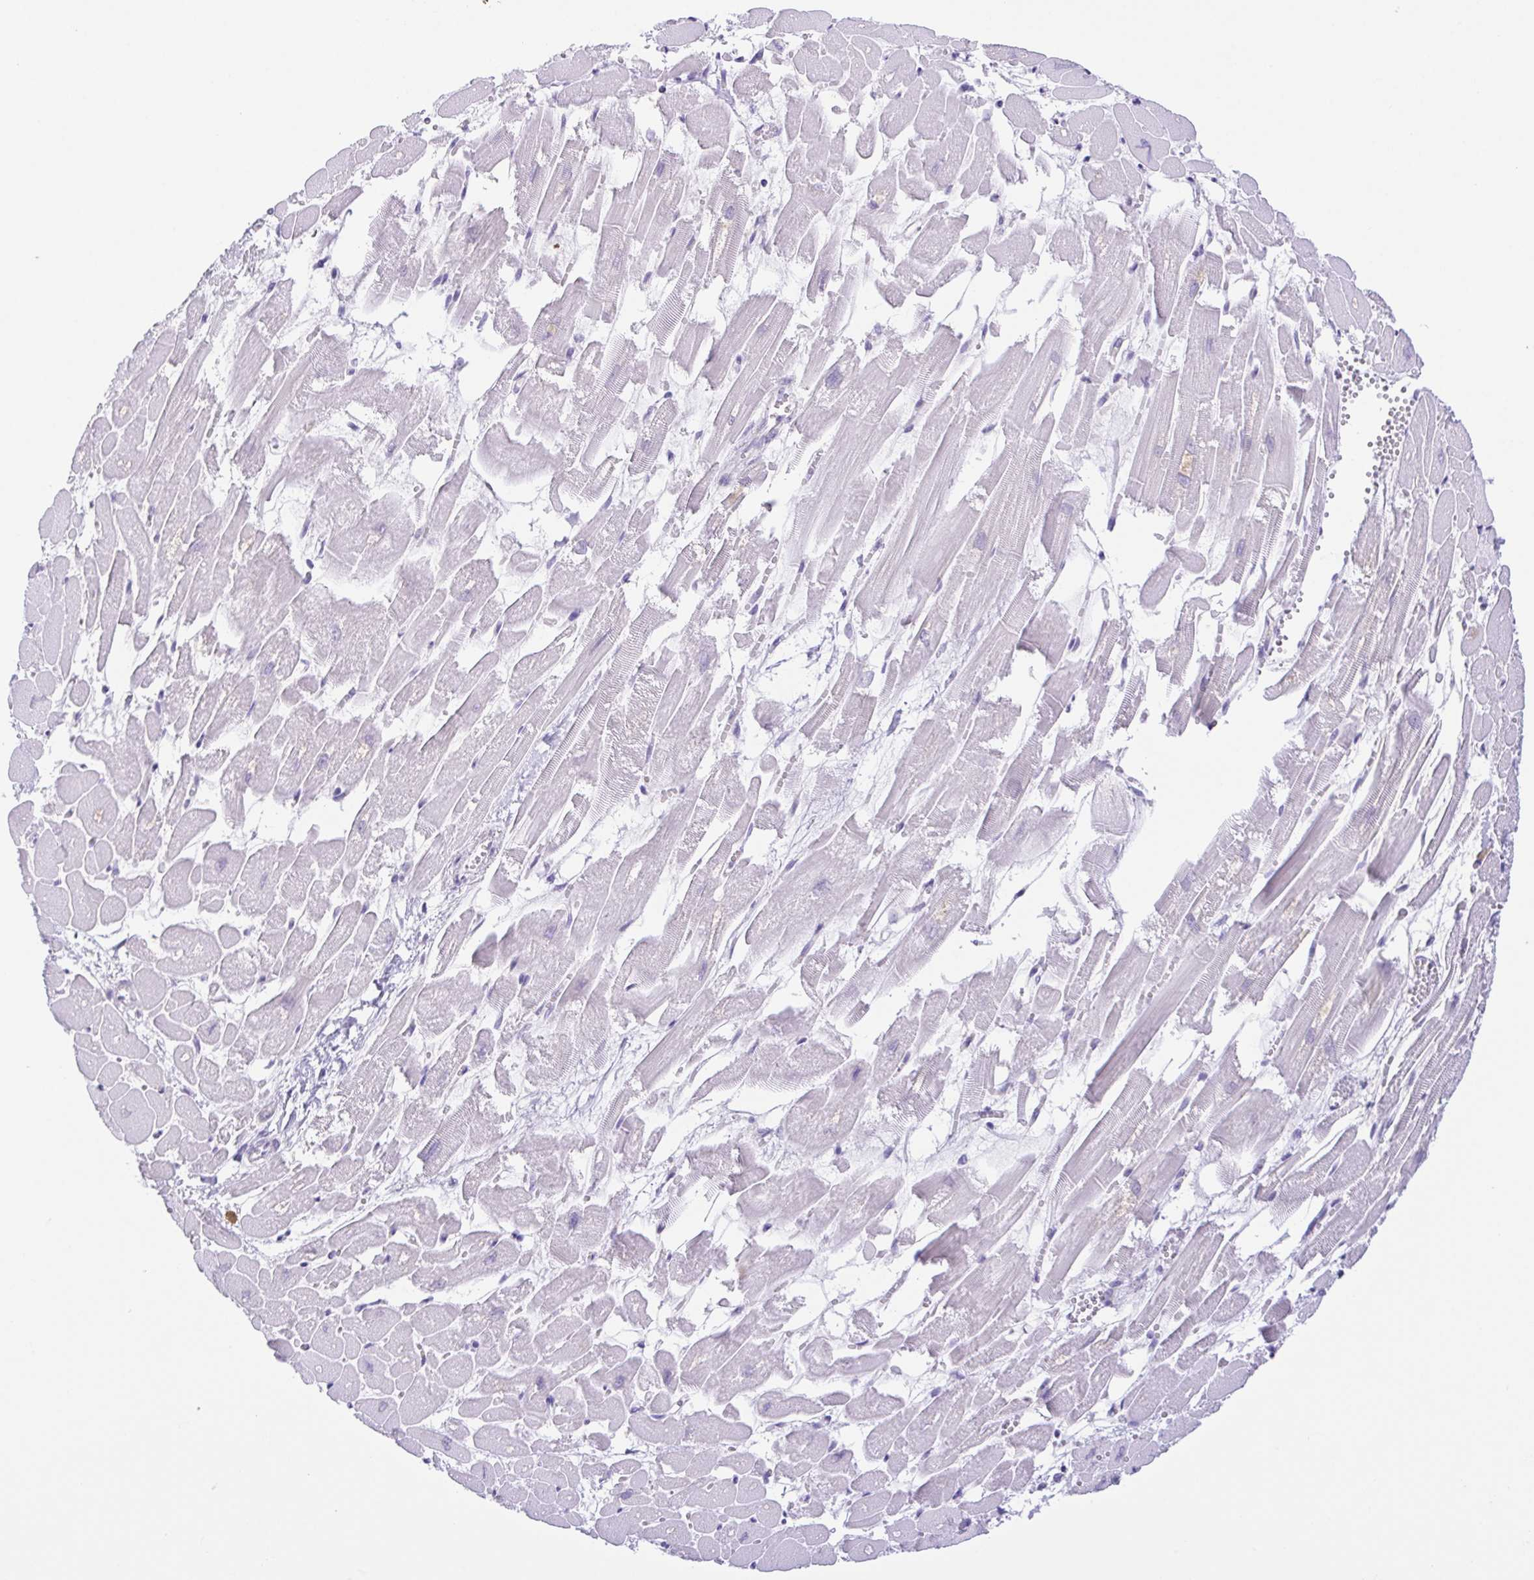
{"staining": {"intensity": "negative", "quantity": "none", "location": "none"}, "tissue": "heart muscle", "cell_type": "Cardiomyocytes", "image_type": "normal", "snomed": [{"axis": "morphology", "description": "Normal tissue, NOS"}, {"axis": "topography", "description": "Heart"}], "caption": "Photomicrograph shows no significant protein expression in cardiomyocytes of normal heart muscle.", "gene": "KRTDAP", "patient": {"sex": "female", "age": 52}}